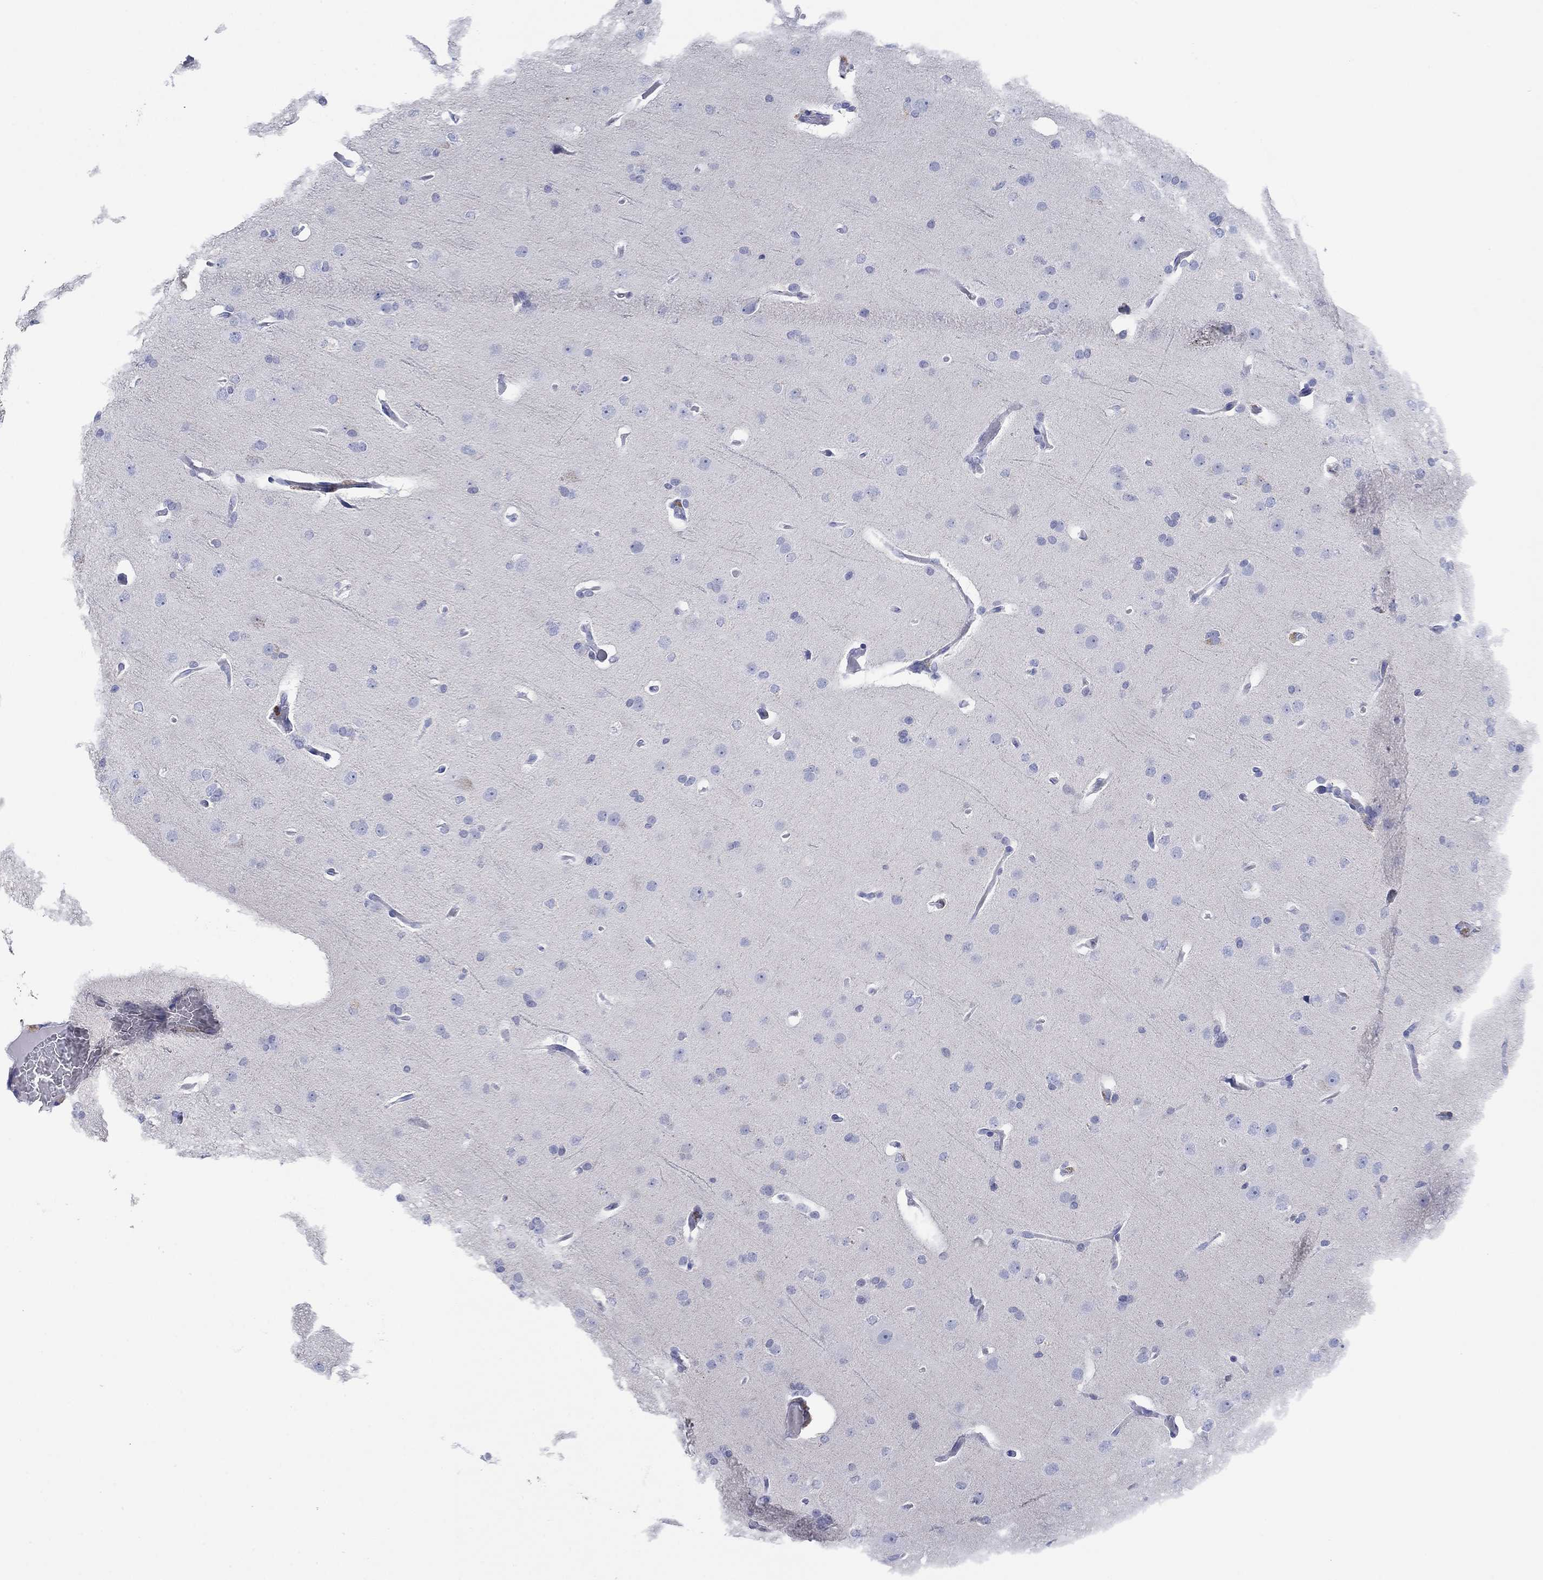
{"staining": {"intensity": "negative", "quantity": "none", "location": "none"}, "tissue": "glioma", "cell_type": "Tumor cells", "image_type": "cancer", "snomed": [{"axis": "morphology", "description": "Glioma, malignant, Low grade"}, {"axis": "topography", "description": "Brain"}], "caption": "Tumor cells are negative for brown protein staining in low-grade glioma (malignant). (DAB immunohistochemistry (IHC), high magnification).", "gene": "PDYN", "patient": {"sex": "male", "age": 41}}